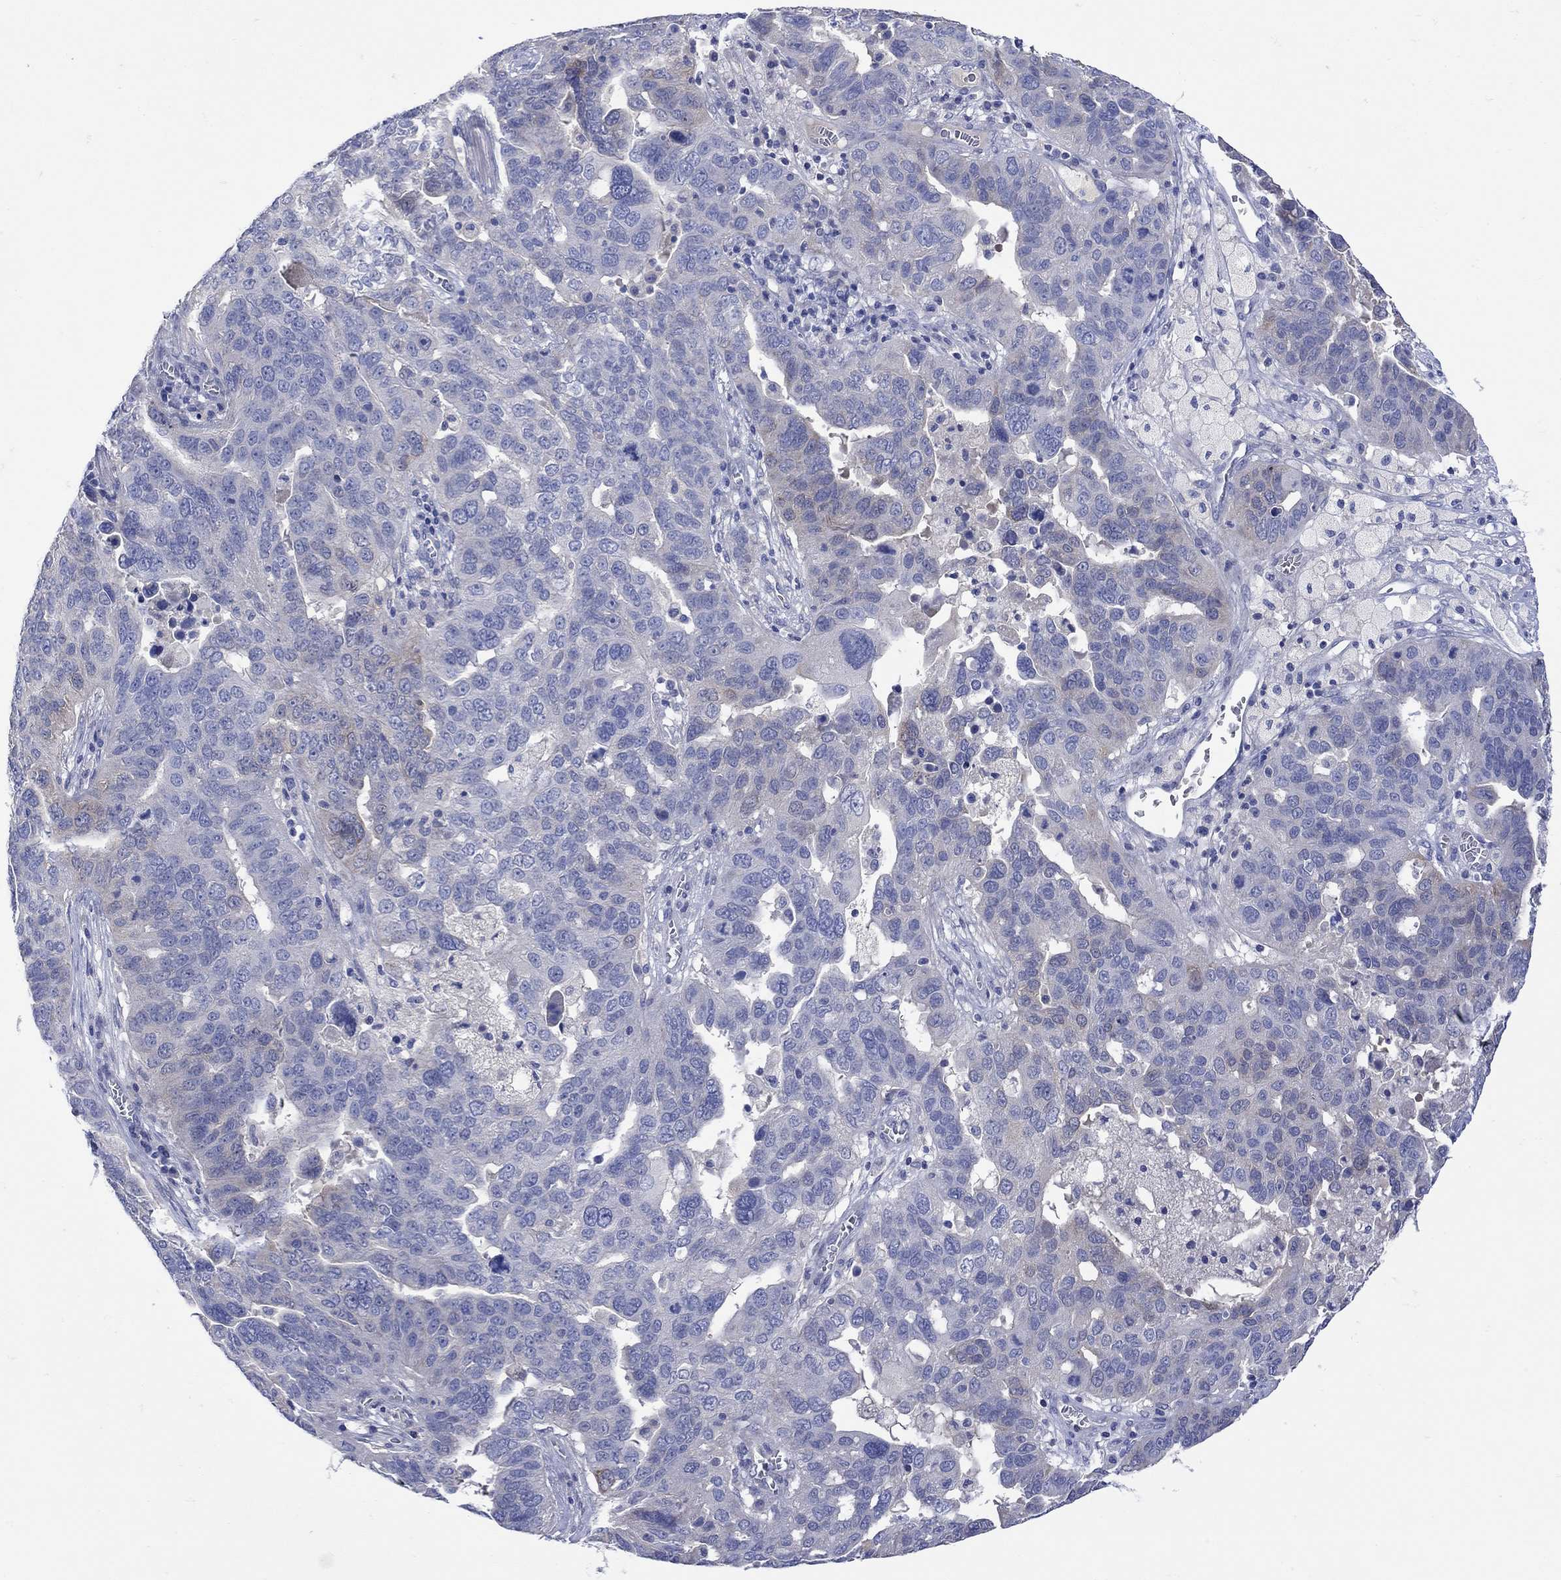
{"staining": {"intensity": "weak", "quantity": "<25%", "location": "cytoplasmic/membranous"}, "tissue": "ovarian cancer", "cell_type": "Tumor cells", "image_type": "cancer", "snomed": [{"axis": "morphology", "description": "Carcinoma, endometroid"}, {"axis": "topography", "description": "Soft tissue"}, {"axis": "topography", "description": "Ovary"}], "caption": "Tumor cells are negative for brown protein staining in ovarian endometroid carcinoma.", "gene": "MSI1", "patient": {"sex": "female", "age": 52}}